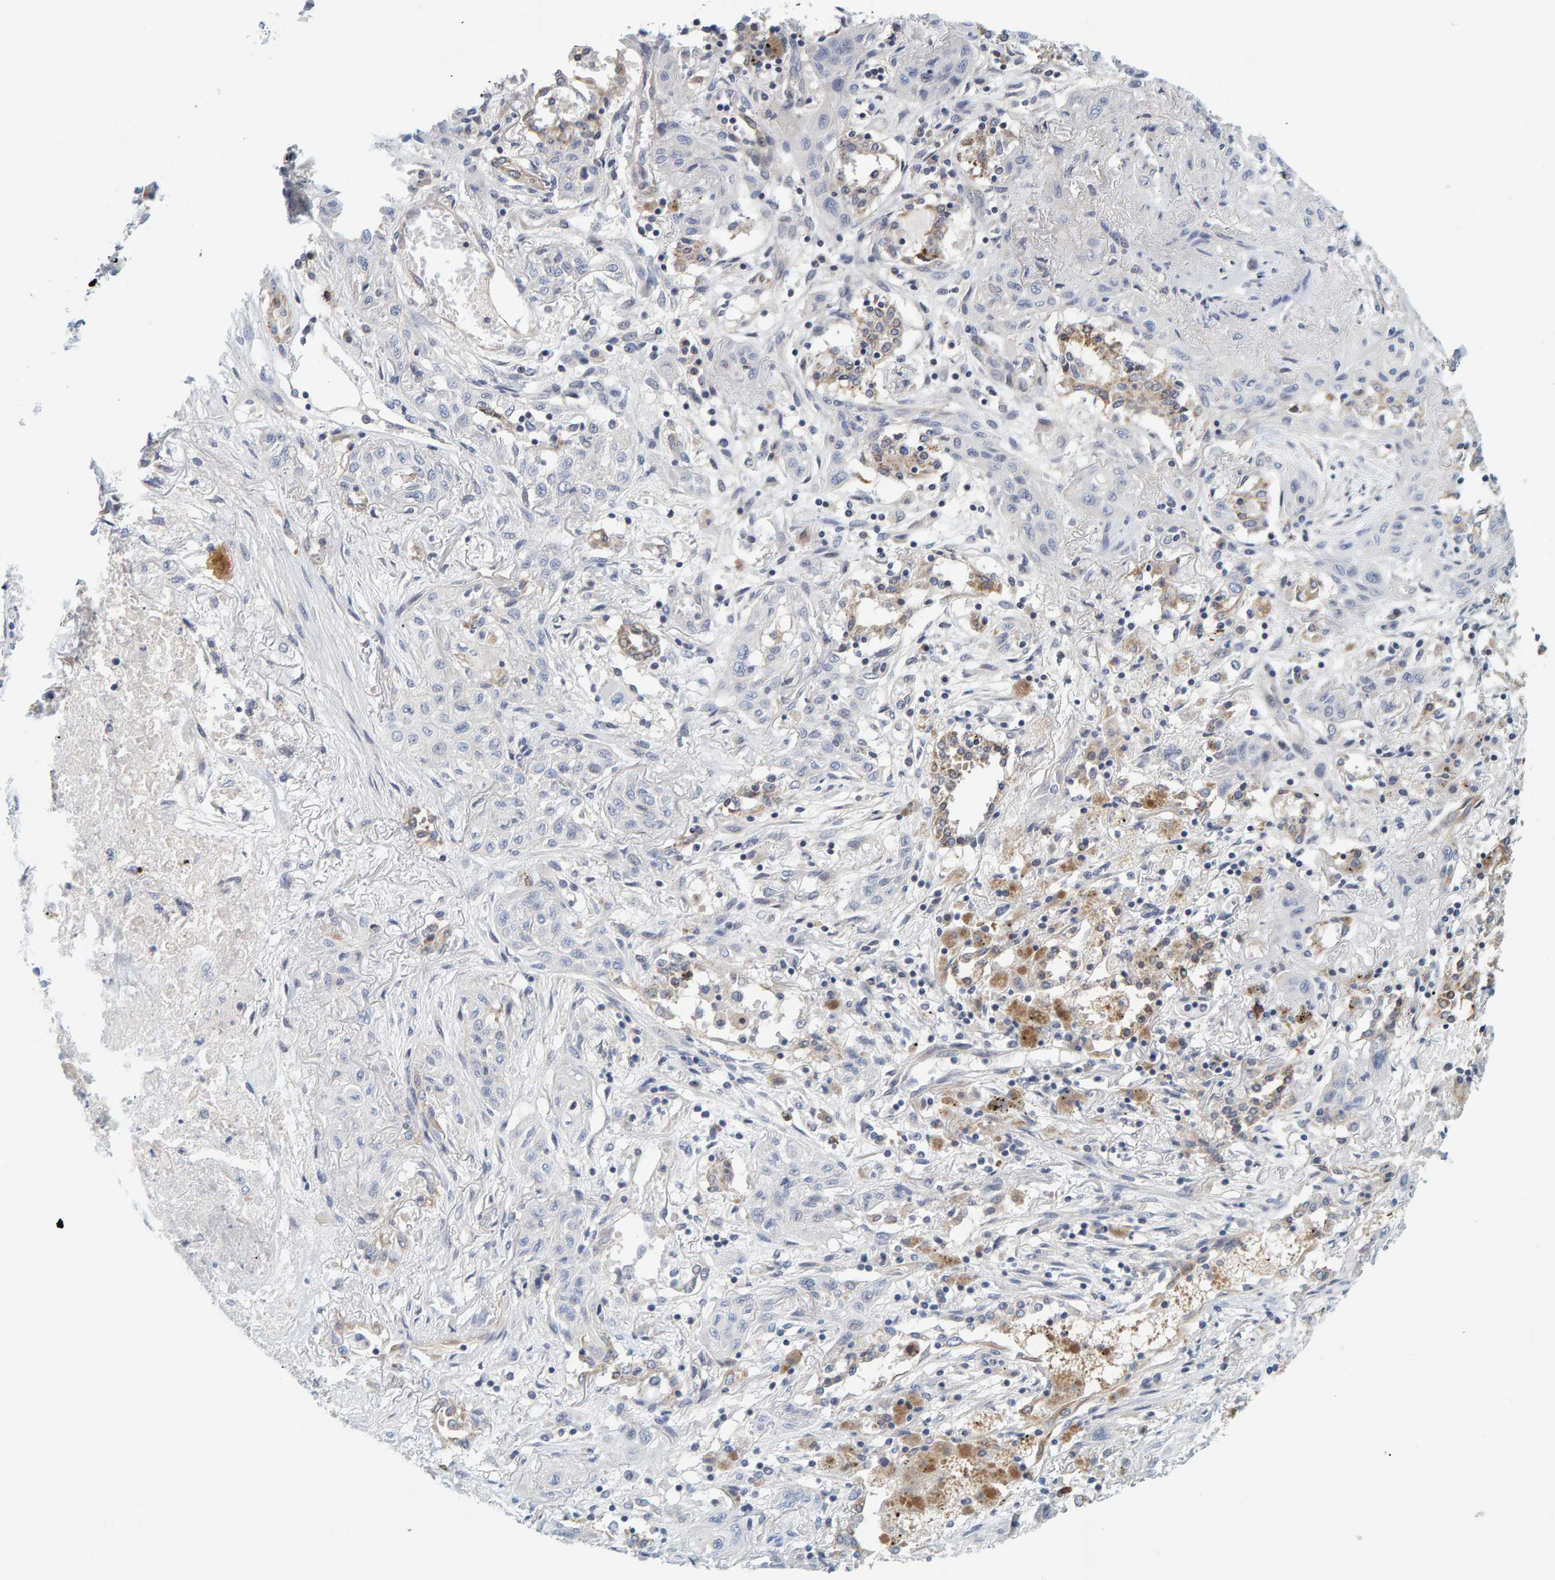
{"staining": {"intensity": "negative", "quantity": "none", "location": "none"}, "tissue": "lung cancer", "cell_type": "Tumor cells", "image_type": "cancer", "snomed": [{"axis": "morphology", "description": "Squamous cell carcinoma, NOS"}, {"axis": "topography", "description": "Lung"}], "caption": "Tumor cells show no significant protein expression in lung cancer (squamous cell carcinoma).", "gene": "ZNF77", "patient": {"sex": "female", "age": 47}}